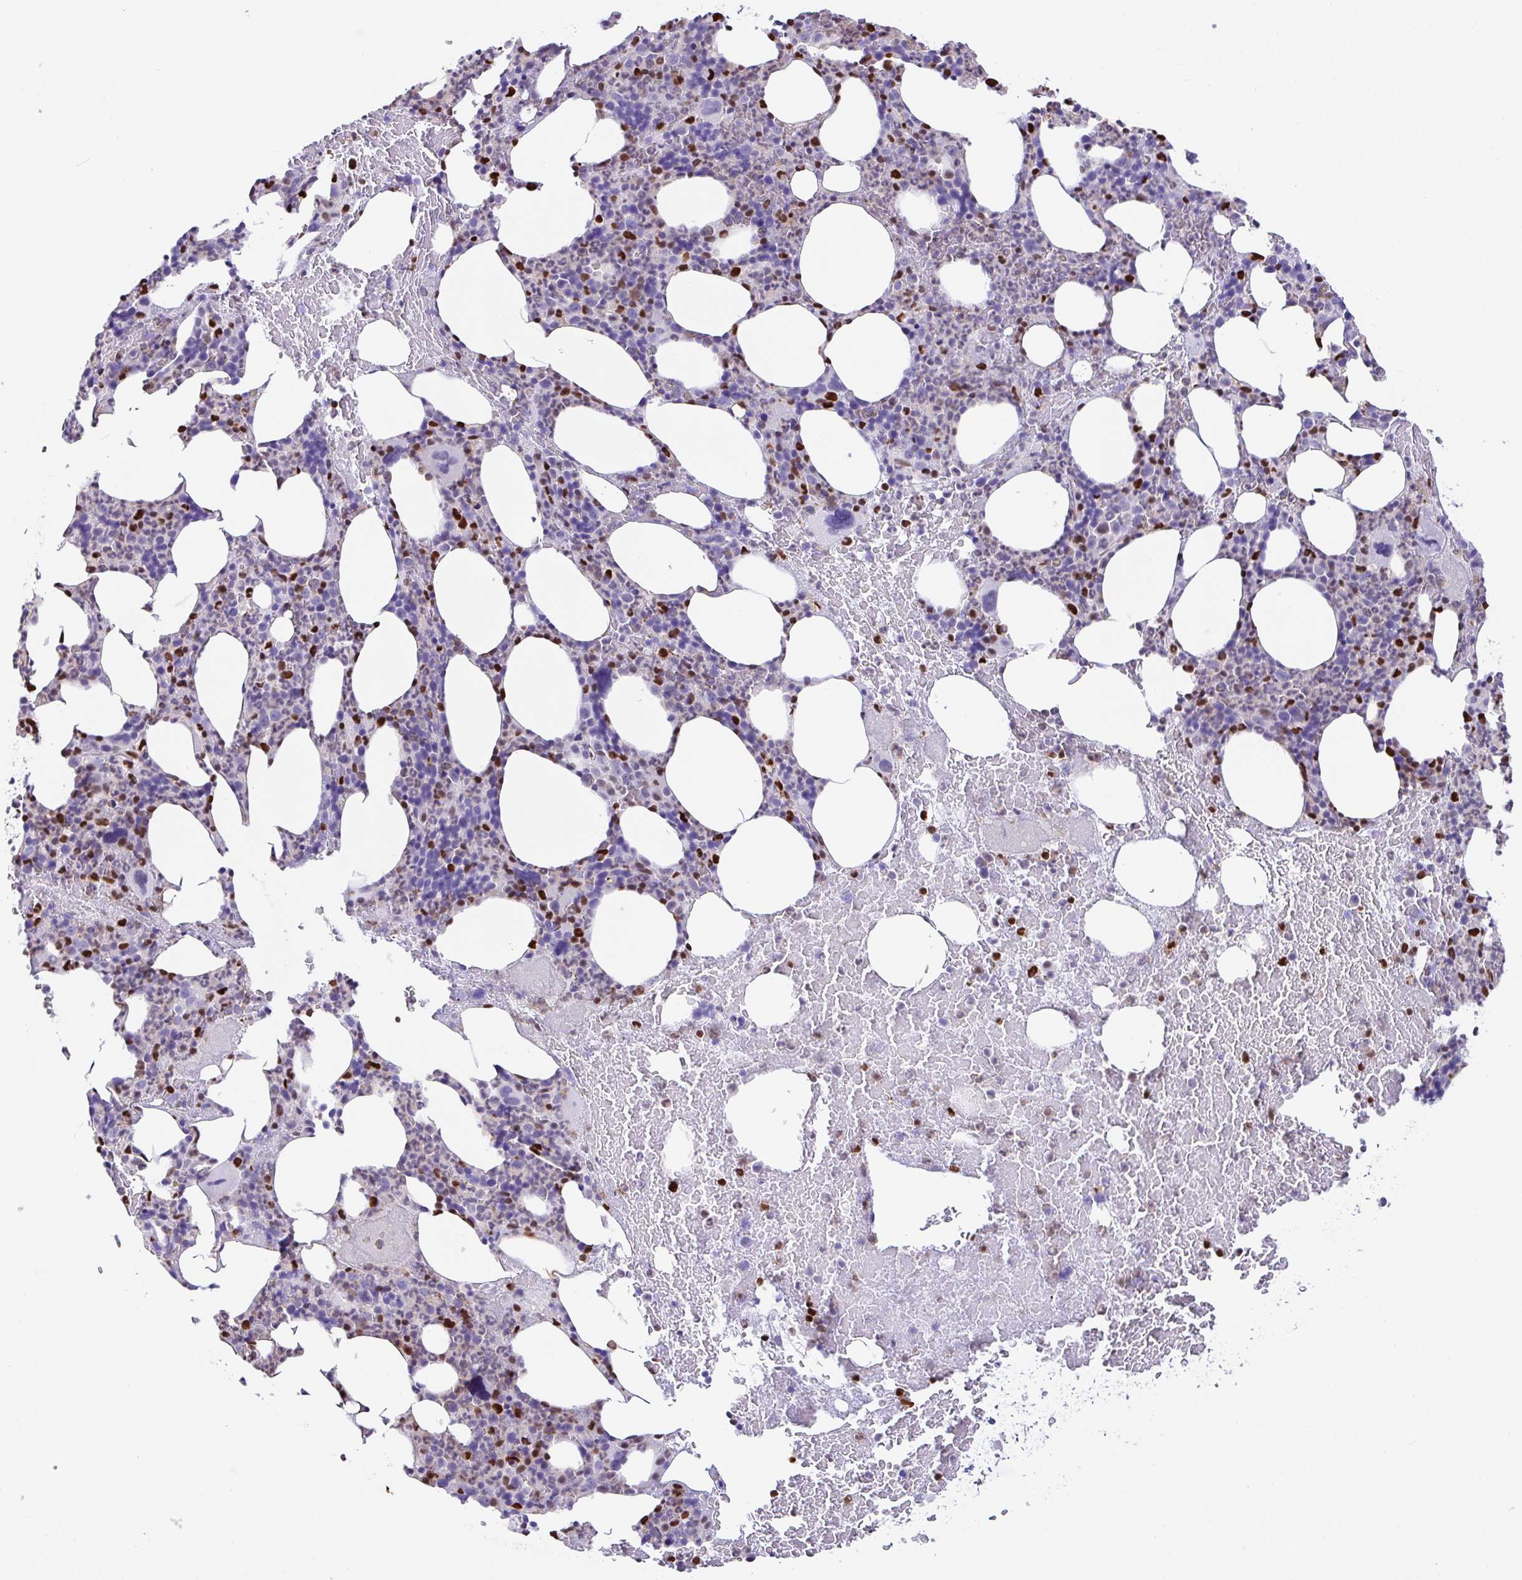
{"staining": {"intensity": "moderate", "quantity": "25%-75%", "location": "nuclear"}, "tissue": "bone marrow", "cell_type": "Hematopoietic cells", "image_type": "normal", "snomed": [{"axis": "morphology", "description": "Normal tissue, NOS"}, {"axis": "topography", "description": "Bone marrow"}], "caption": "The micrograph displays staining of unremarkable bone marrow, revealing moderate nuclear protein staining (brown color) within hematopoietic cells.", "gene": "BTBD10", "patient": {"sex": "female", "age": 59}}